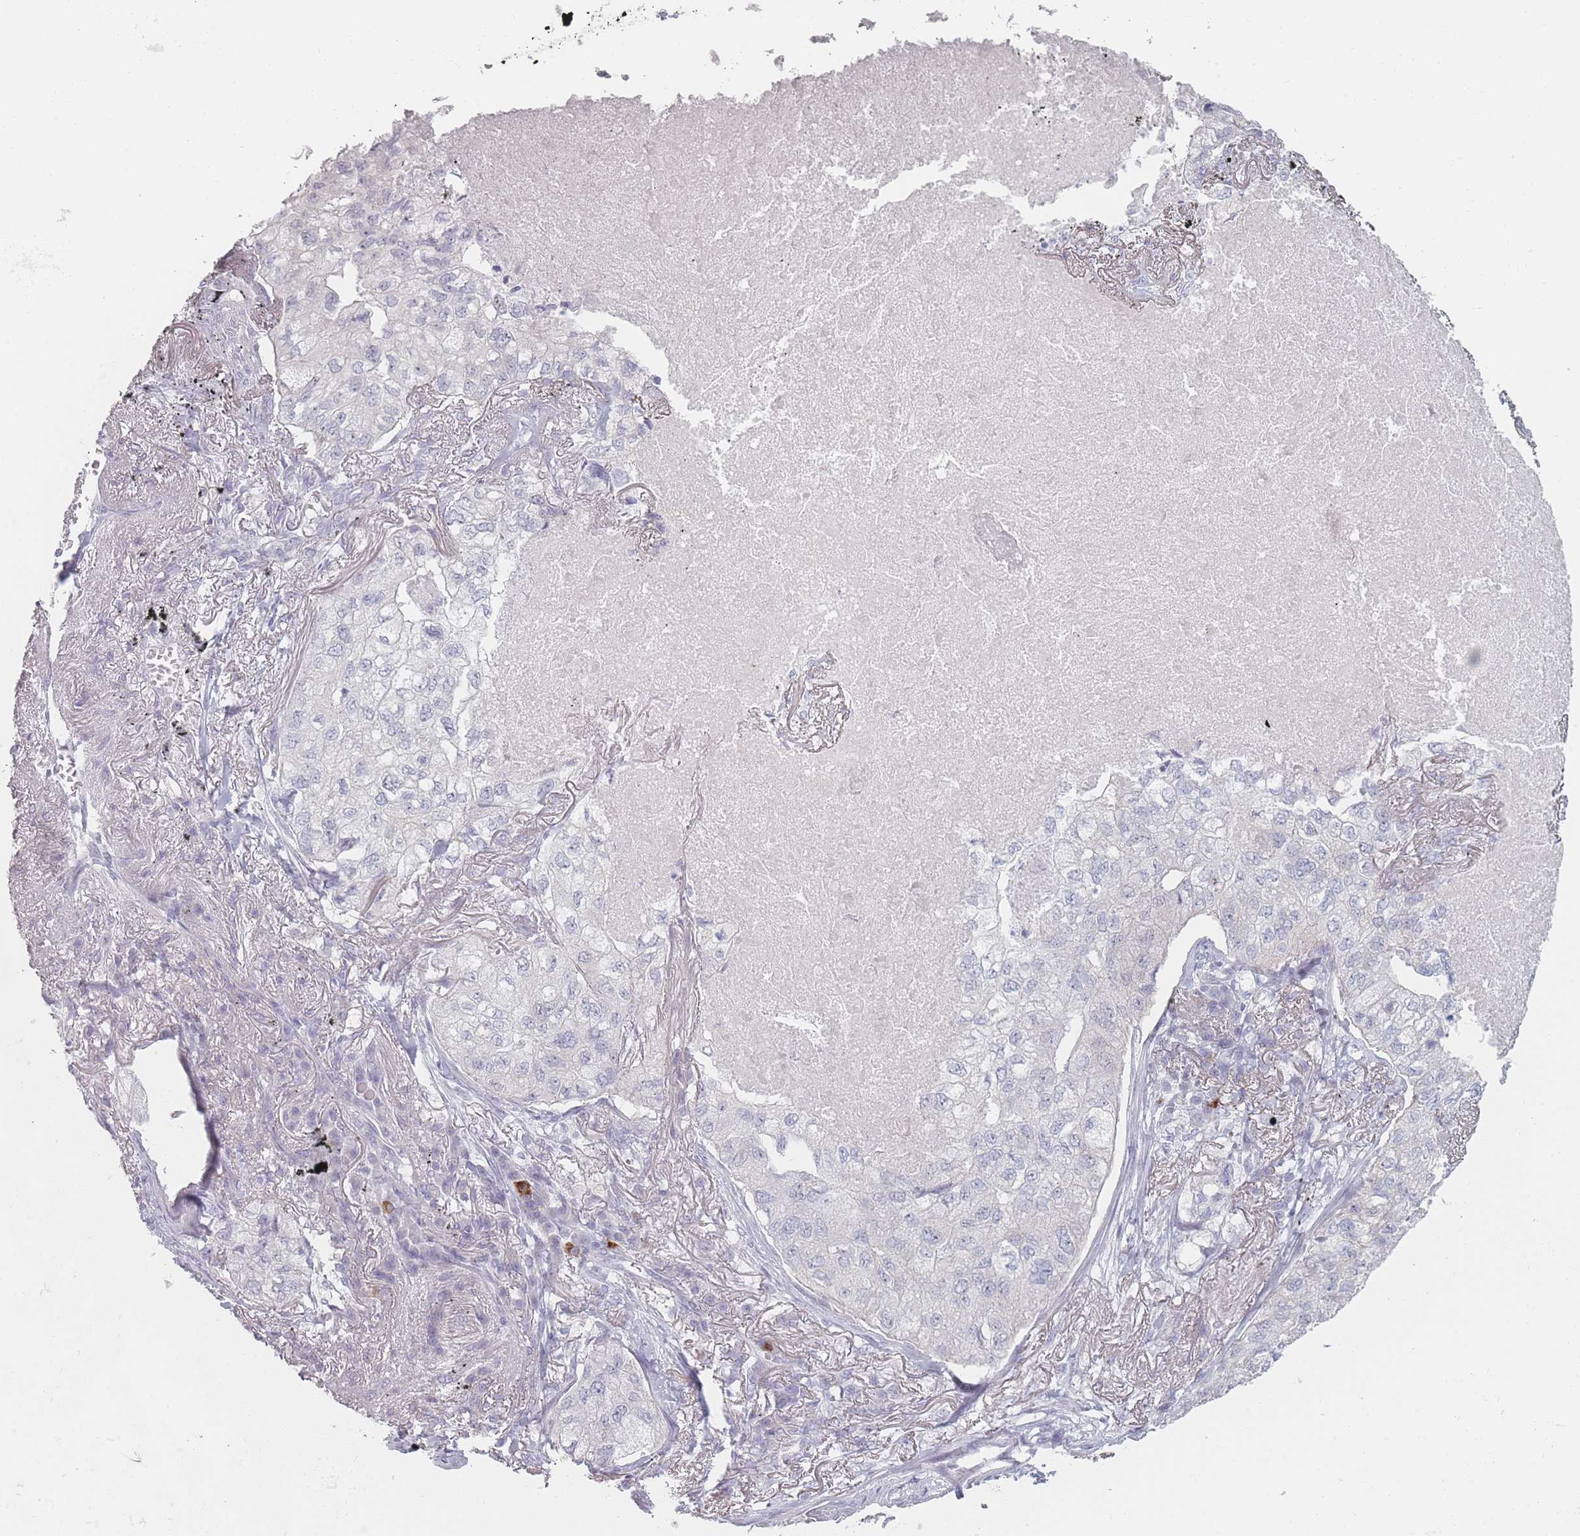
{"staining": {"intensity": "negative", "quantity": "none", "location": "none"}, "tissue": "lung cancer", "cell_type": "Tumor cells", "image_type": "cancer", "snomed": [{"axis": "morphology", "description": "Adenocarcinoma, NOS"}, {"axis": "topography", "description": "Lung"}], "caption": "High power microscopy histopathology image of an immunohistochemistry photomicrograph of adenocarcinoma (lung), revealing no significant staining in tumor cells. The staining was performed using DAB to visualize the protein expression in brown, while the nuclei were stained in blue with hematoxylin (Magnification: 20x).", "gene": "RNF4", "patient": {"sex": "male", "age": 65}}